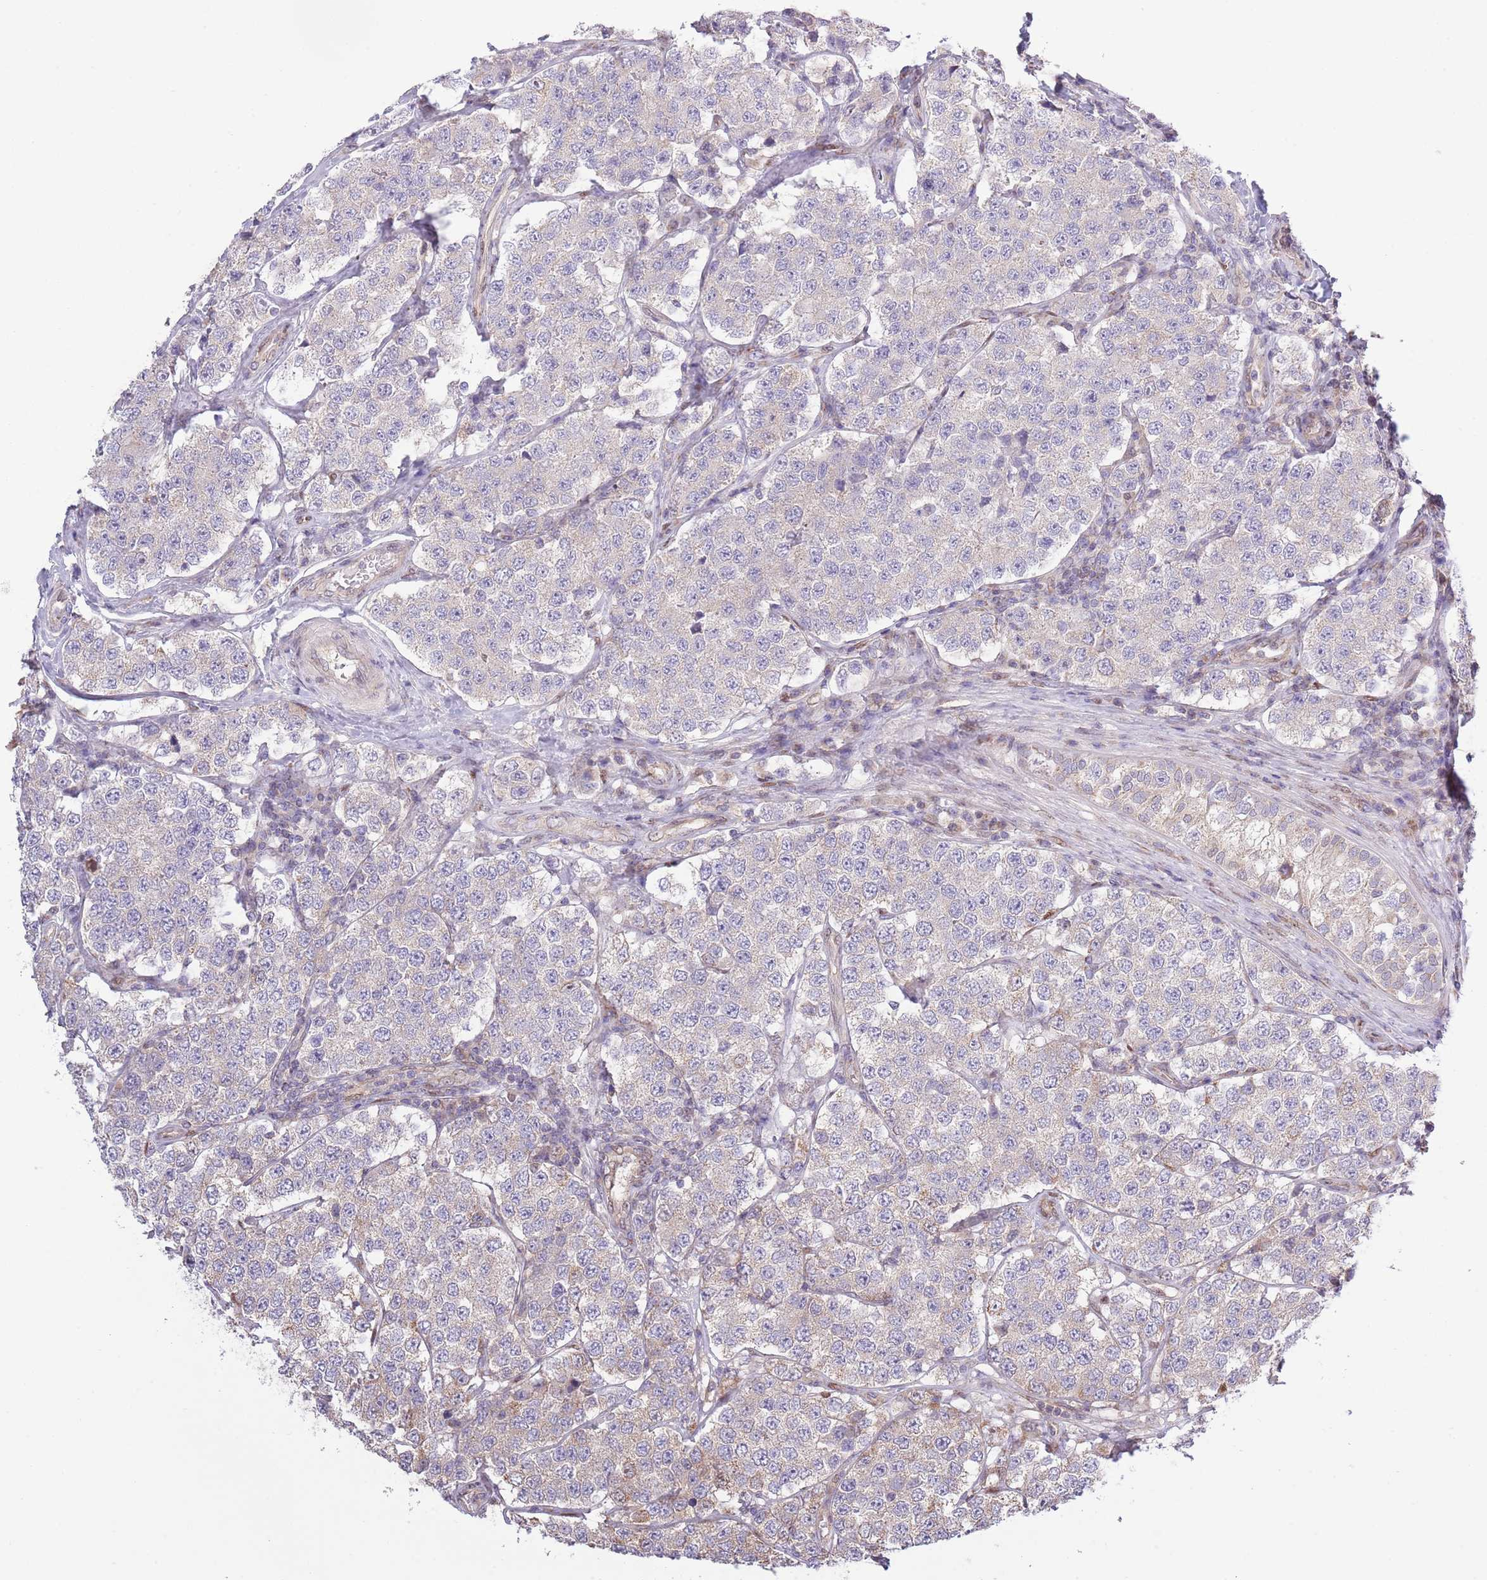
{"staining": {"intensity": "negative", "quantity": "none", "location": "none"}, "tissue": "testis cancer", "cell_type": "Tumor cells", "image_type": "cancer", "snomed": [{"axis": "morphology", "description": "Seminoma, NOS"}, {"axis": "topography", "description": "Testis"}], "caption": "Immunohistochemistry micrograph of neoplastic tissue: testis seminoma stained with DAB exhibits no significant protein expression in tumor cells. The staining was performed using DAB (3,3'-diaminobenzidine) to visualize the protein expression in brown, while the nuclei were stained in blue with hematoxylin (Magnification: 20x).", "gene": "ARL2BP", "patient": {"sex": "male", "age": 34}}